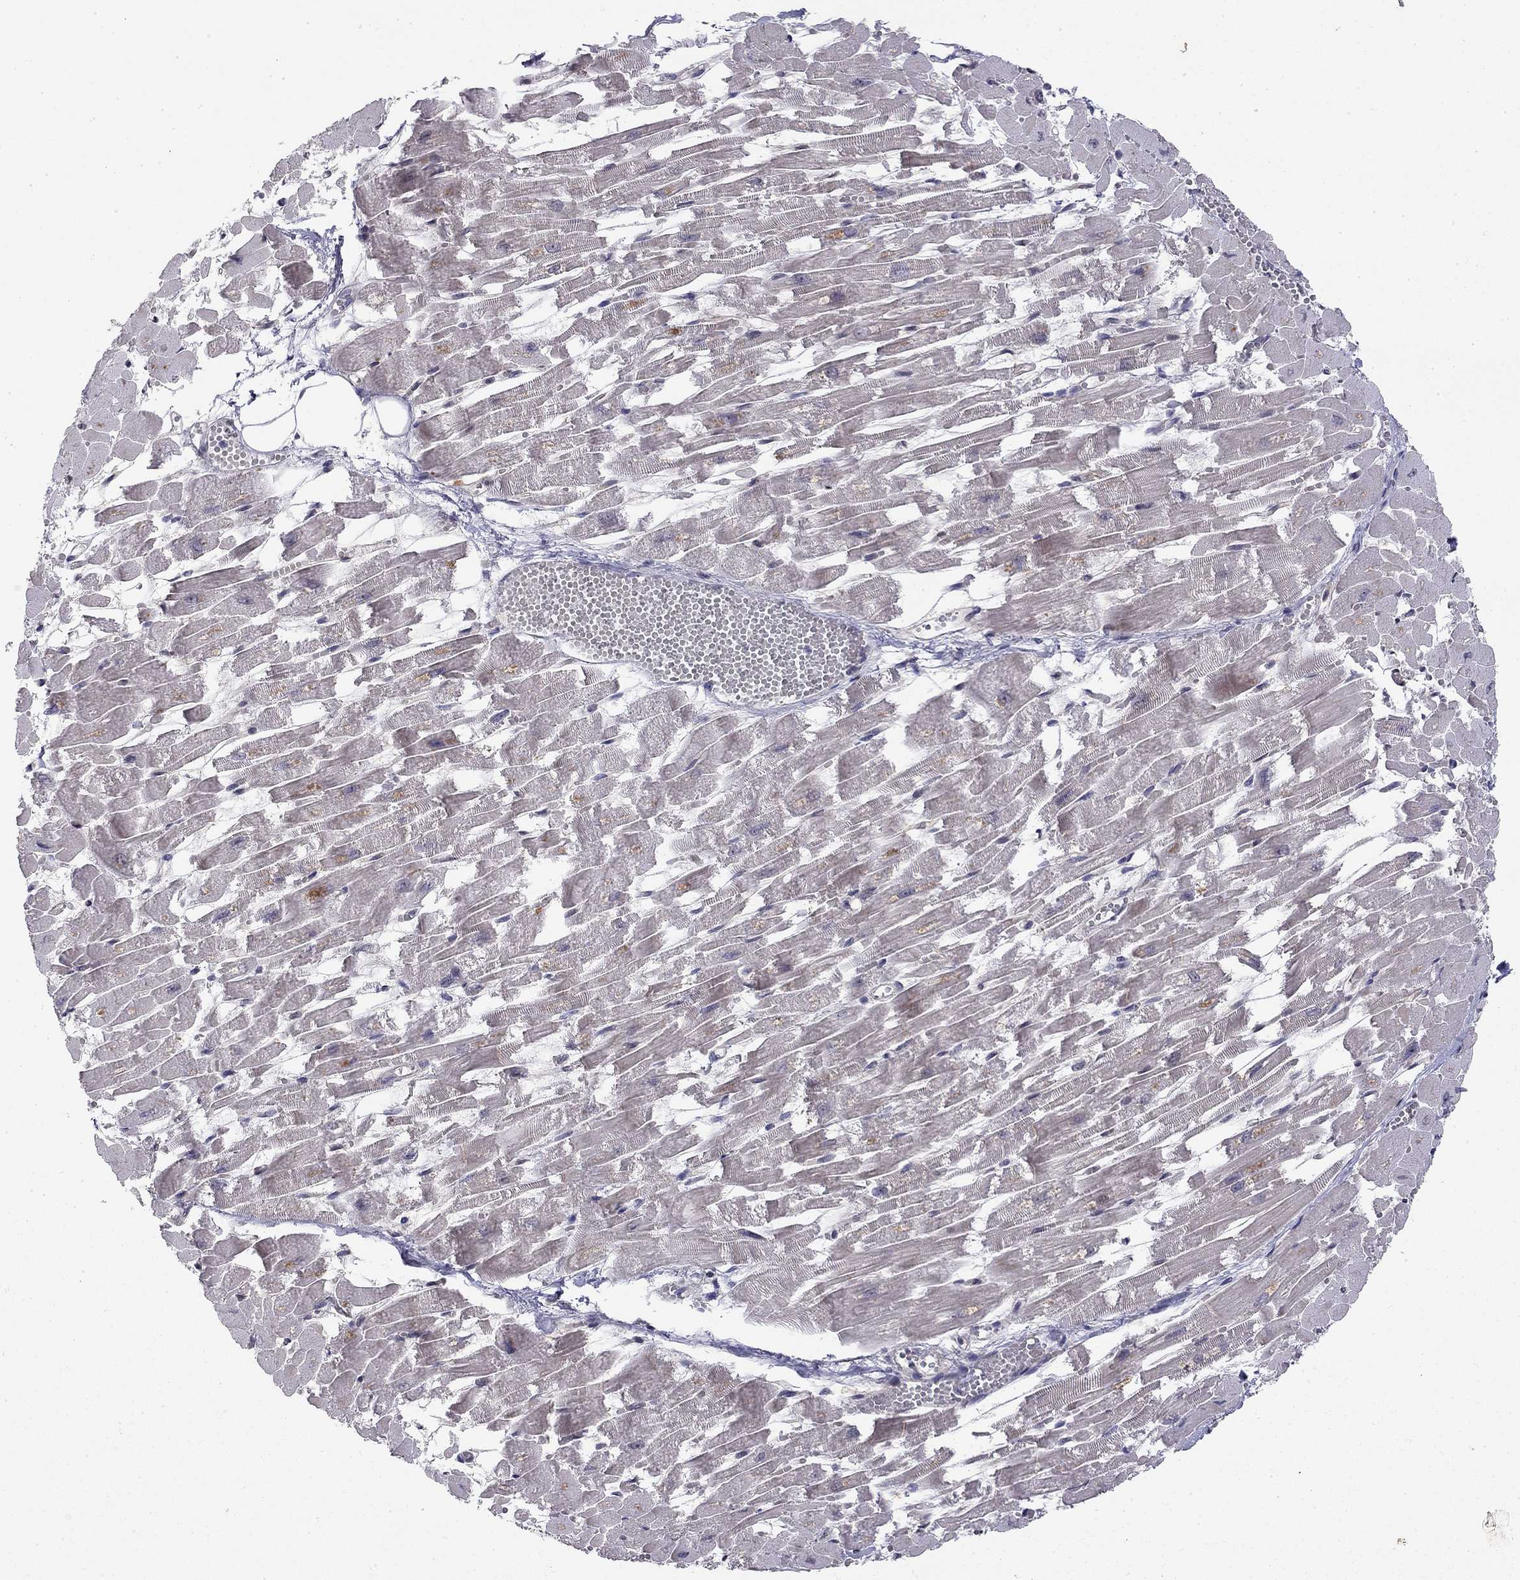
{"staining": {"intensity": "negative", "quantity": "none", "location": "none"}, "tissue": "heart muscle", "cell_type": "Cardiomyocytes", "image_type": "normal", "snomed": [{"axis": "morphology", "description": "Normal tissue, NOS"}, {"axis": "topography", "description": "Heart"}], "caption": "This is a image of immunohistochemistry staining of unremarkable heart muscle, which shows no expression in cardiomyocytes. (Immunohistochemistry (ihc), brightfield microscopy, high magnification).", "gene": "STXBP6", "patient": {"sex": "female", "age": 52}}